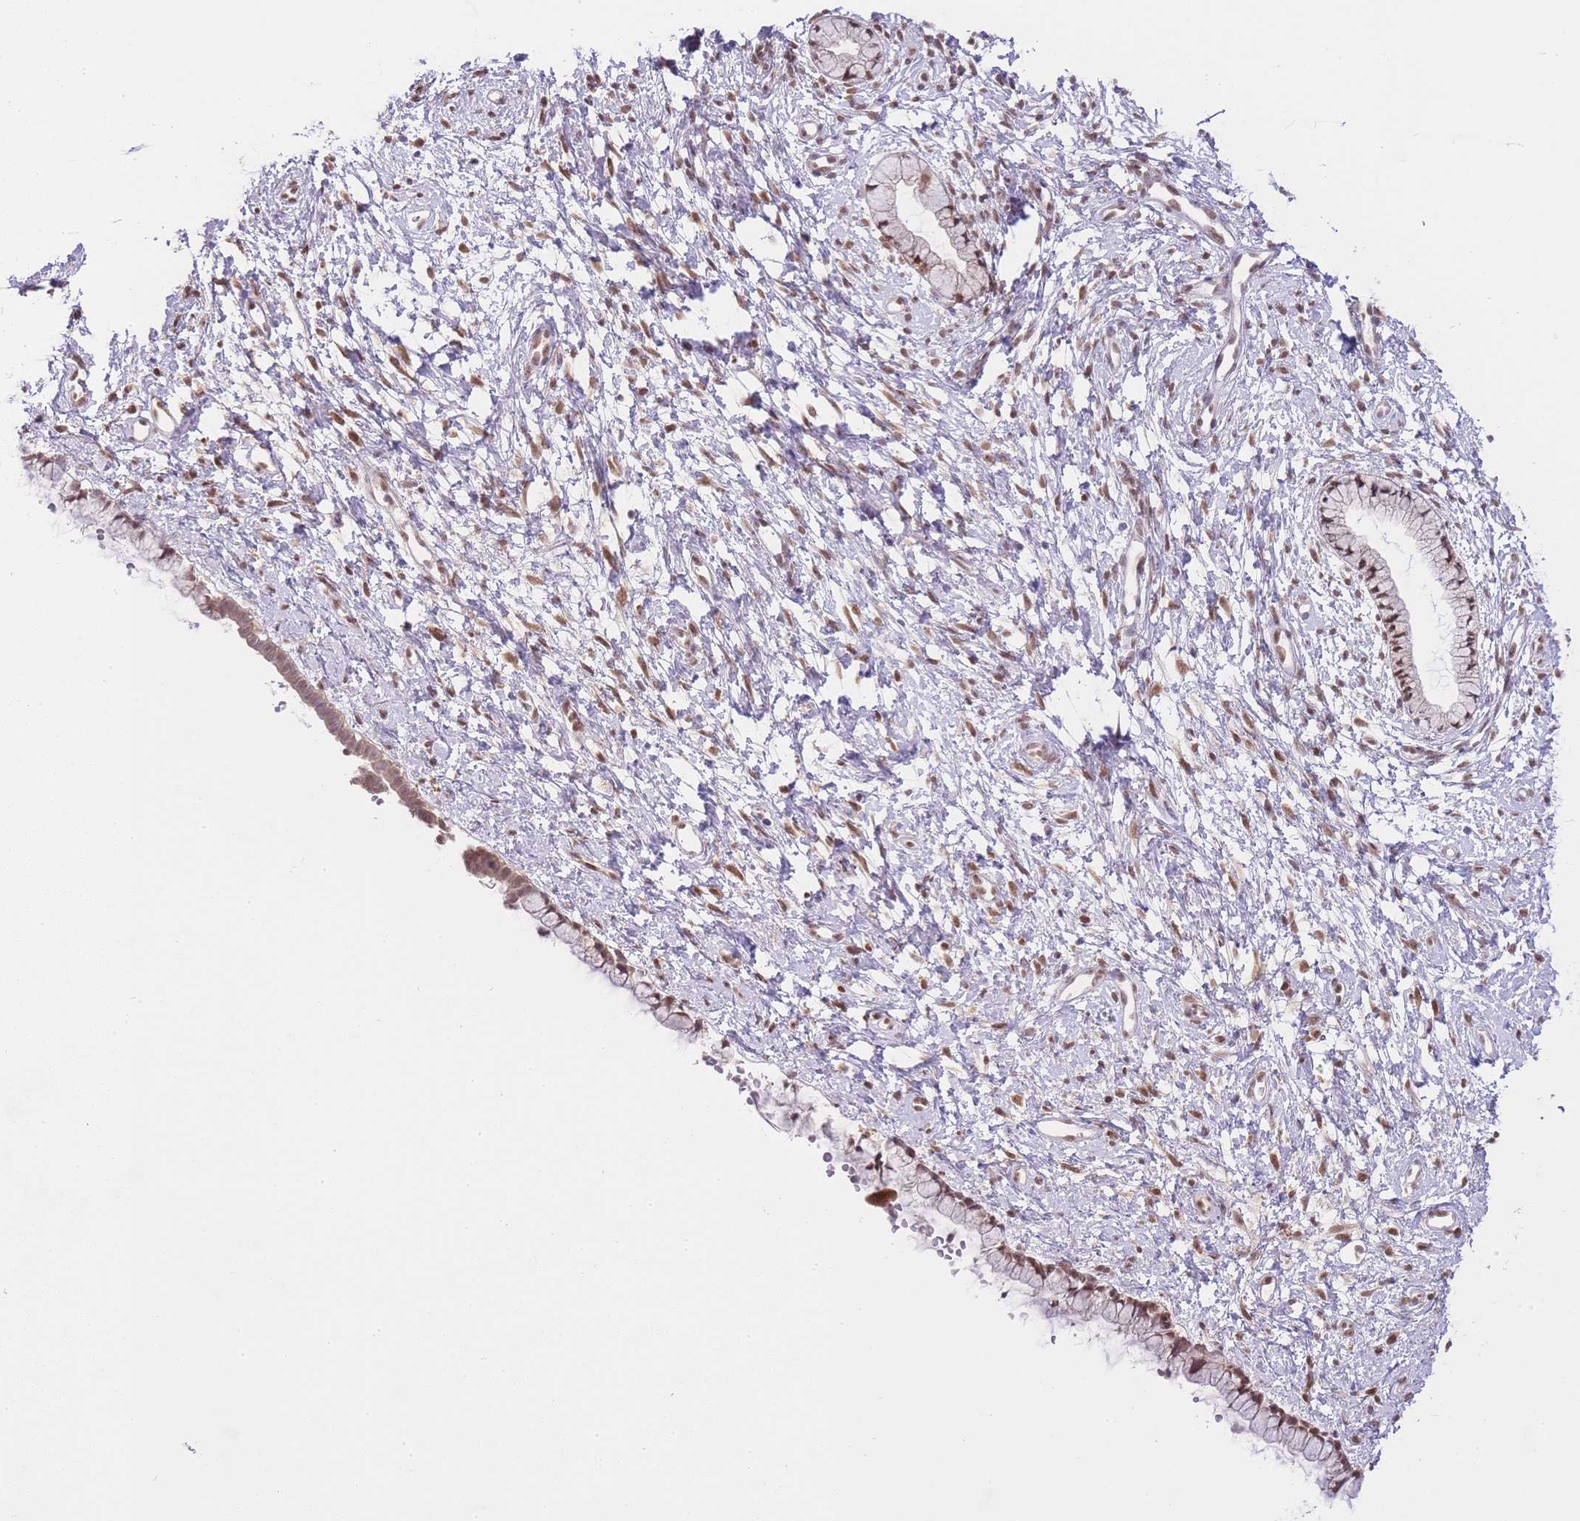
{"staining": {"intensity": "moderate", "quantity": ">75%", "location": "cytoplasmic/membranous,nuclear"}, "tissue": "cervix", "cell_type": "Glandular cells", "image_type": "normal", "snomed": [{"axis": "morphology", "description": "Normal tissue, NOS"}, {"axis": "topography", "description": "Cervix"}], "caption": "DAB immunohistochemical staining of benign cervix shows moderate cytoplasmic/membranous,nuclear protein positivity in about >75% of glandular cells.", "gene": "TMED3", "patient": {"sex": "female", "age": 57}}